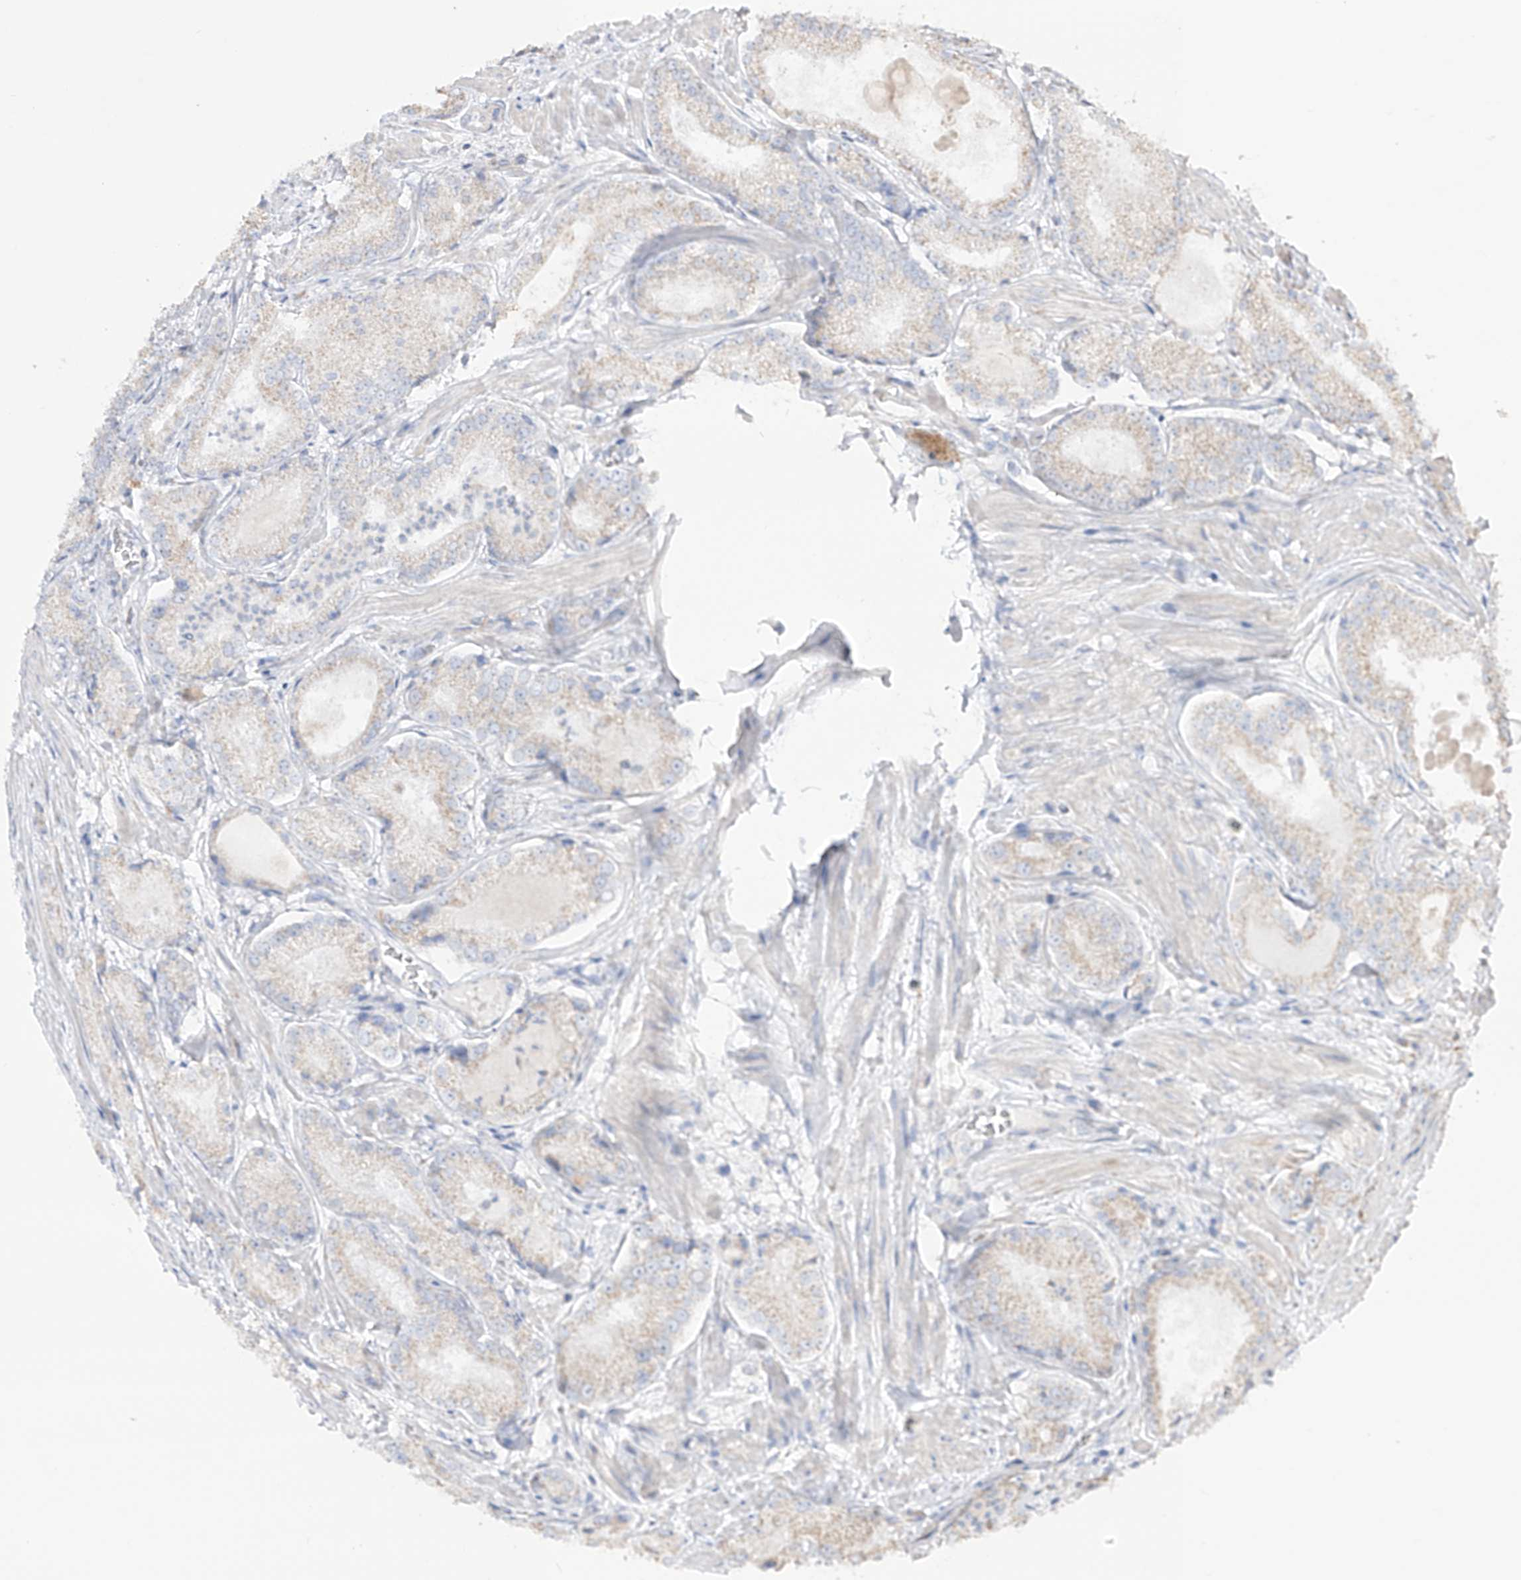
{"staining": {"intensity": "weak", "quantity": "<25%", "location": "cytoplasmic/membranous"}, "tissue": "prostate cancer", "cell_type": "Tumor cells", "image_type": "cancer", "snomed": [{"axis": "morphology", "description": "Adenocarcinoma, Low grade"}, {"axis": "topography", "description": "Prostate"}], "caption": "Tumor cells are negative for protein expression in human adenocarcinoma (low-grade) (prostate).", "gene": "RCHY1", "patient": {"sex": "male", "age": 54}}